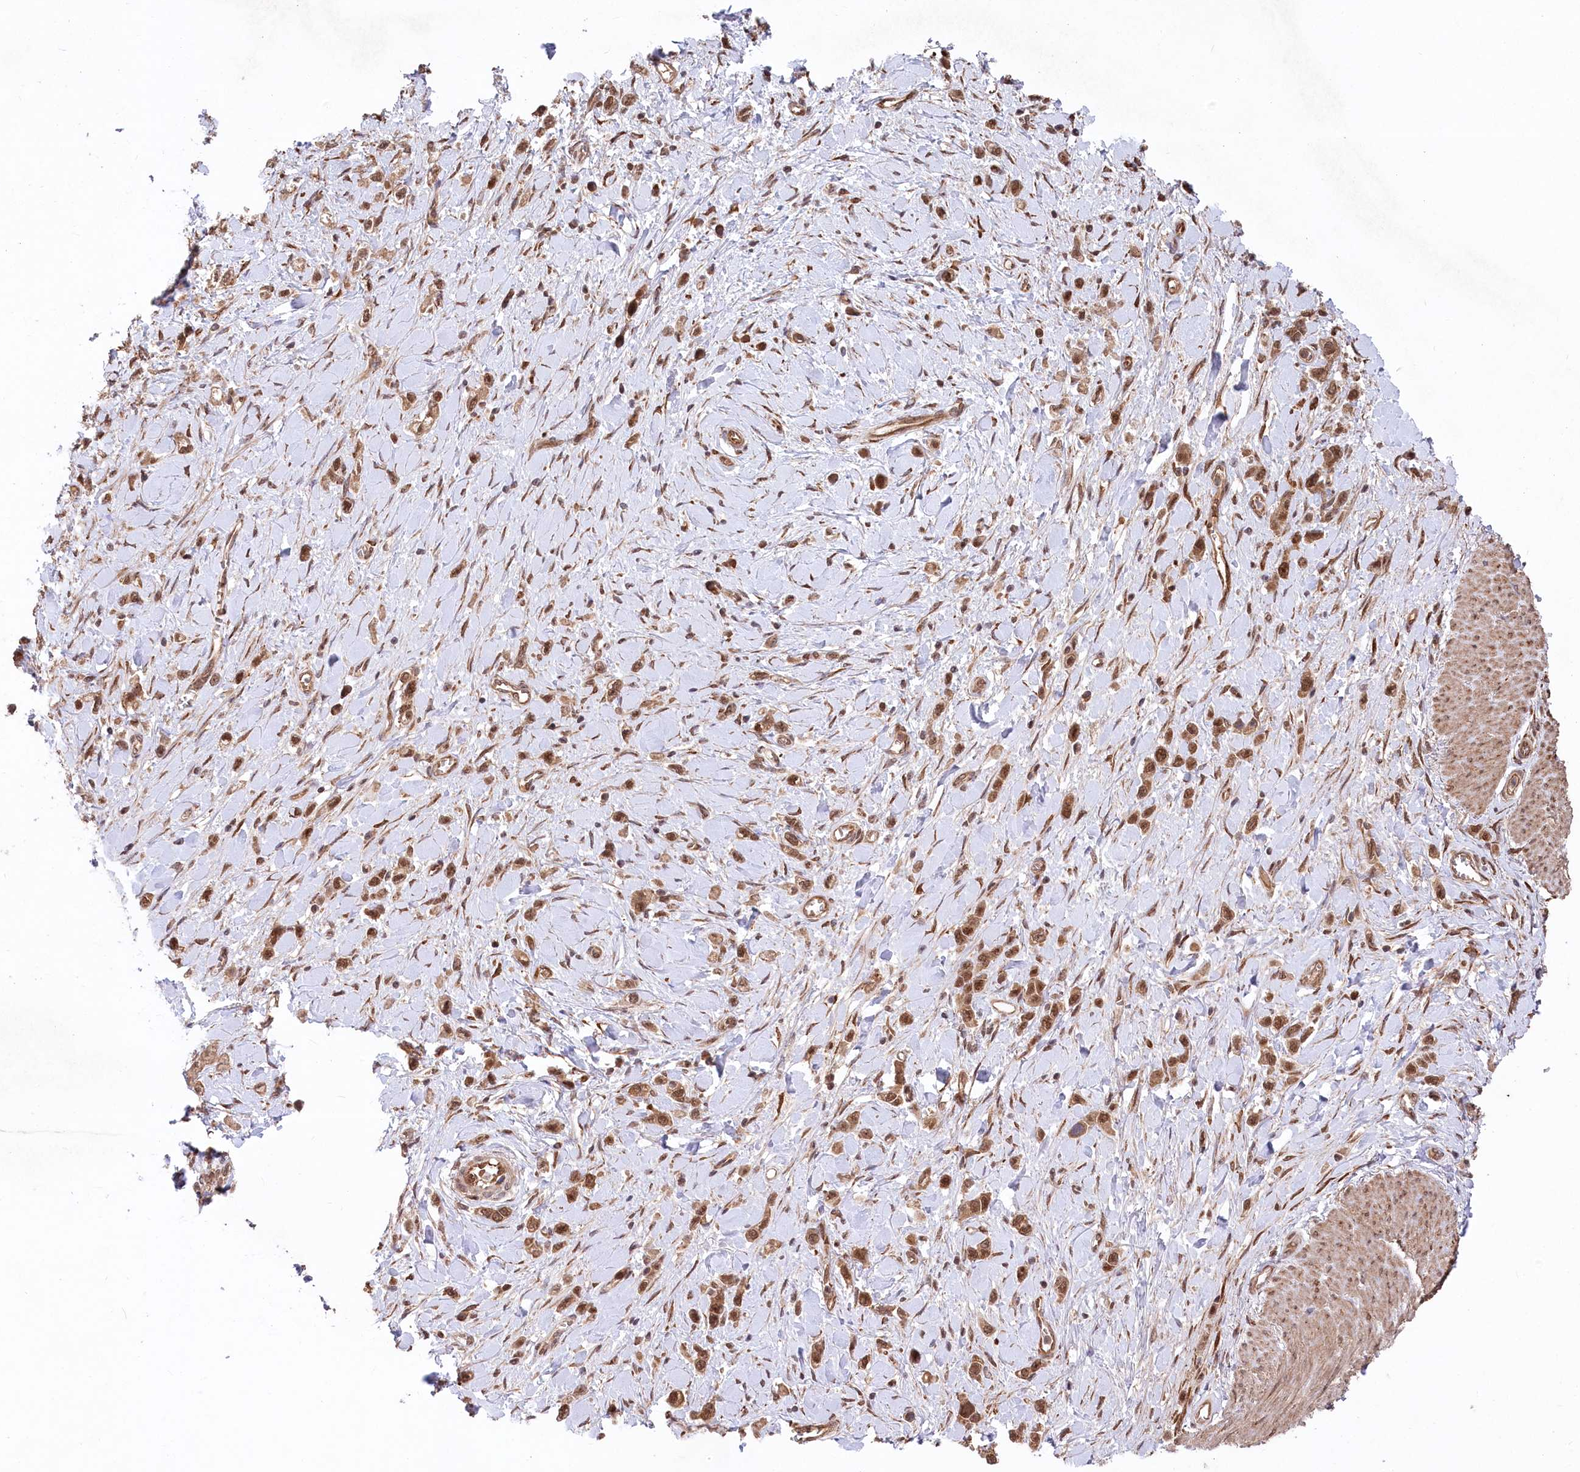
{"staining": {"intensity": "moderate", "quantity": ">75%", "location": "cytoplasmic/membranous,nuclear"}, "tissue": "stomach cancer", "cell_type": "Tumor cells", "image_type": "cancer", "snomed": [{"axis": "morphology", "description": "Normal tissue, NOS"}, {"axis": "morphology", "description": "Adenocarcinoma, NOS"}, {"axis": "topography", "description": "Stomach, upper"}, {"axis": "topography", "description": "Stomach"}], "caption": "Stomach cancer (adenocarcinoma) stained with DAB immunohistochemistry (IHC) demonstrates medium levels of moderate cytoplasmic/membranous and nuclear staining in approximately >75% of tumor cells.", "gene": "PSMA1", "patient": {"sex": "female", "age": 65}}